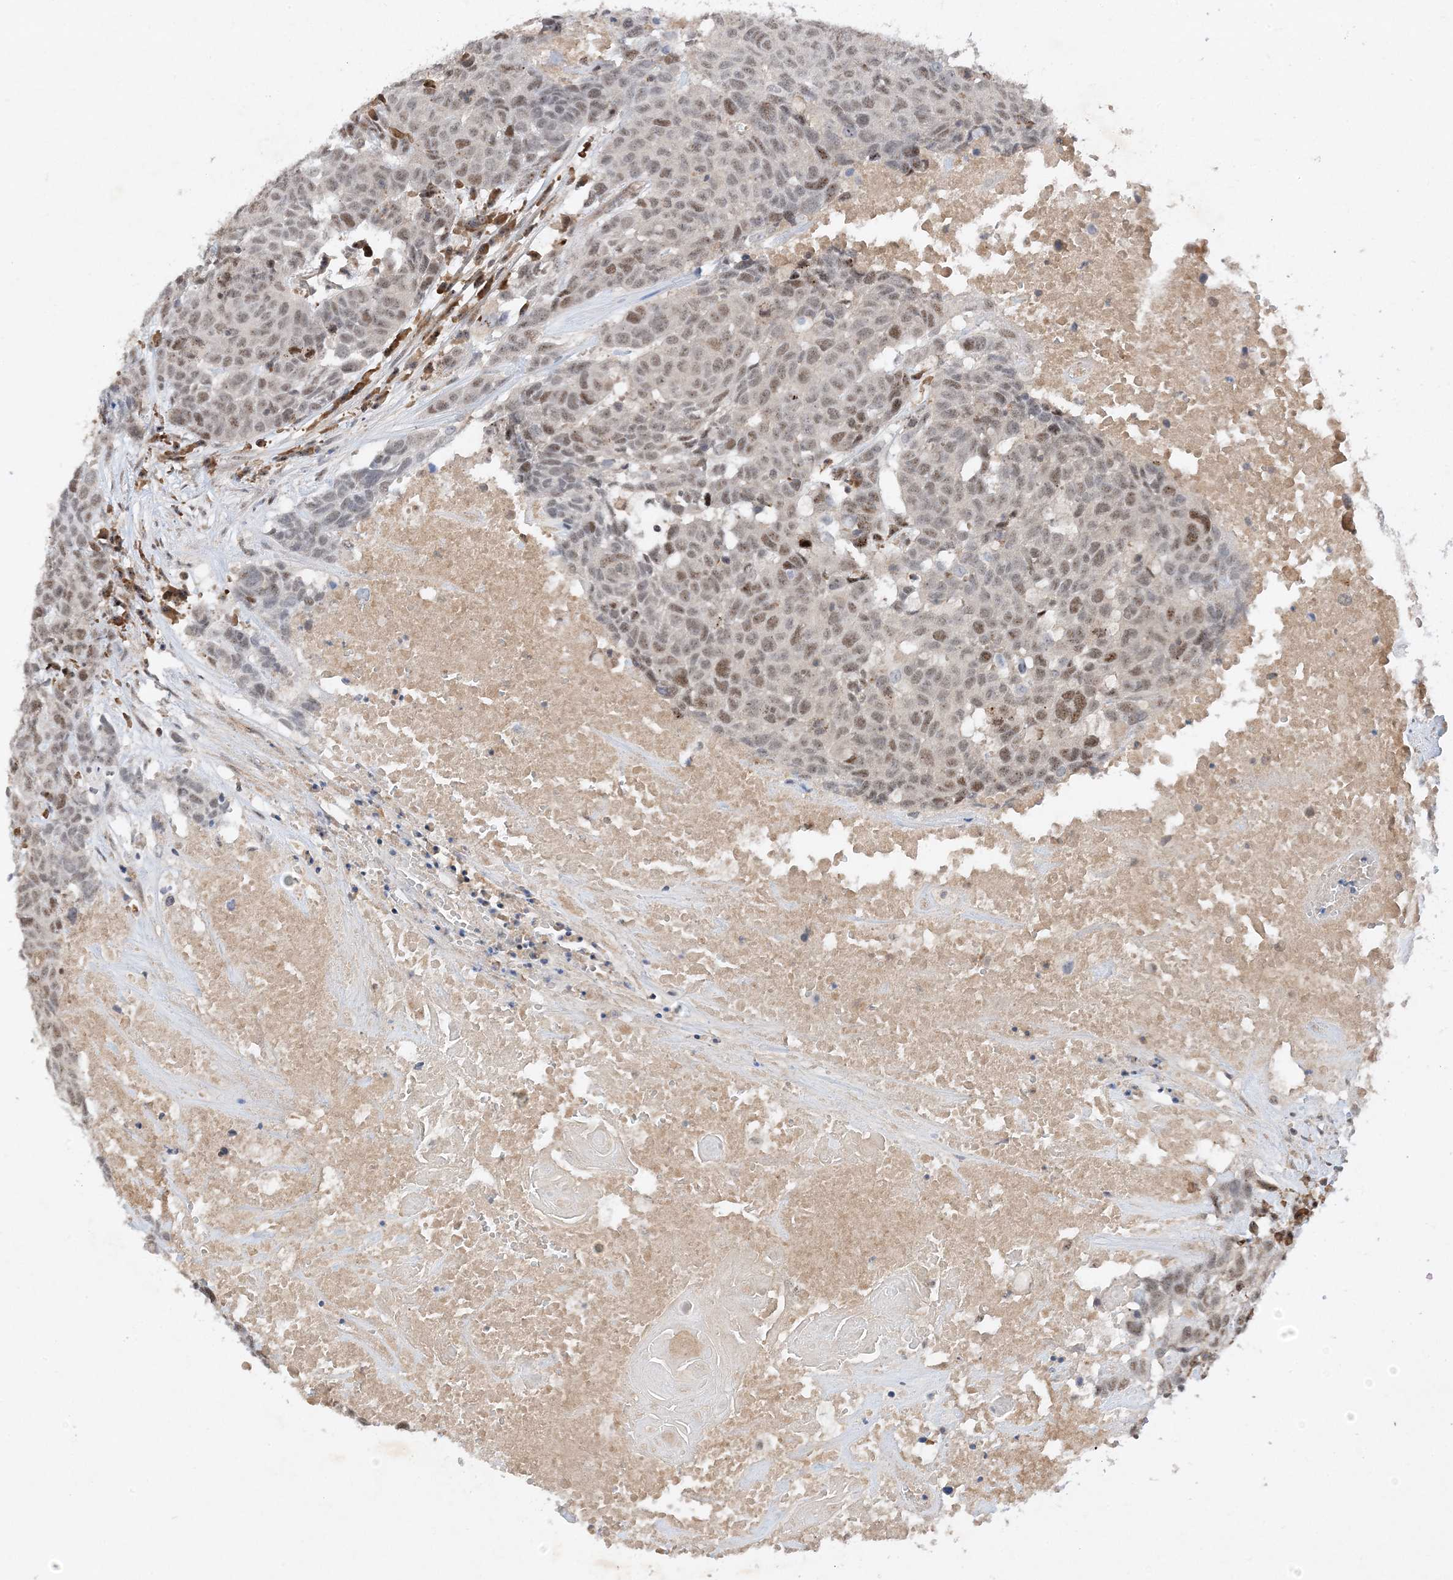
{"staining": {"intensity": "moderate", "quantity": ">75%", "location": "nuclear"}, "tissue": "head and neck cancer", "cell_type": "Tumor cells", "image_type": "cancer", "snomed": [{"axis": "morphology", "description": "Squamous cell carcinoma, NOS"}, {"axis": "topography", "description": "Head-Neck"}], "caption": "Immunohistochemistry (DAB) staining of head and neck cancer (squamous cell carcinoma) demonstrates moderate nuclear protein staining in about >75% of tumor cells.", "gene": "MAST3", "patient": {"sex": "male", "age": 66}}